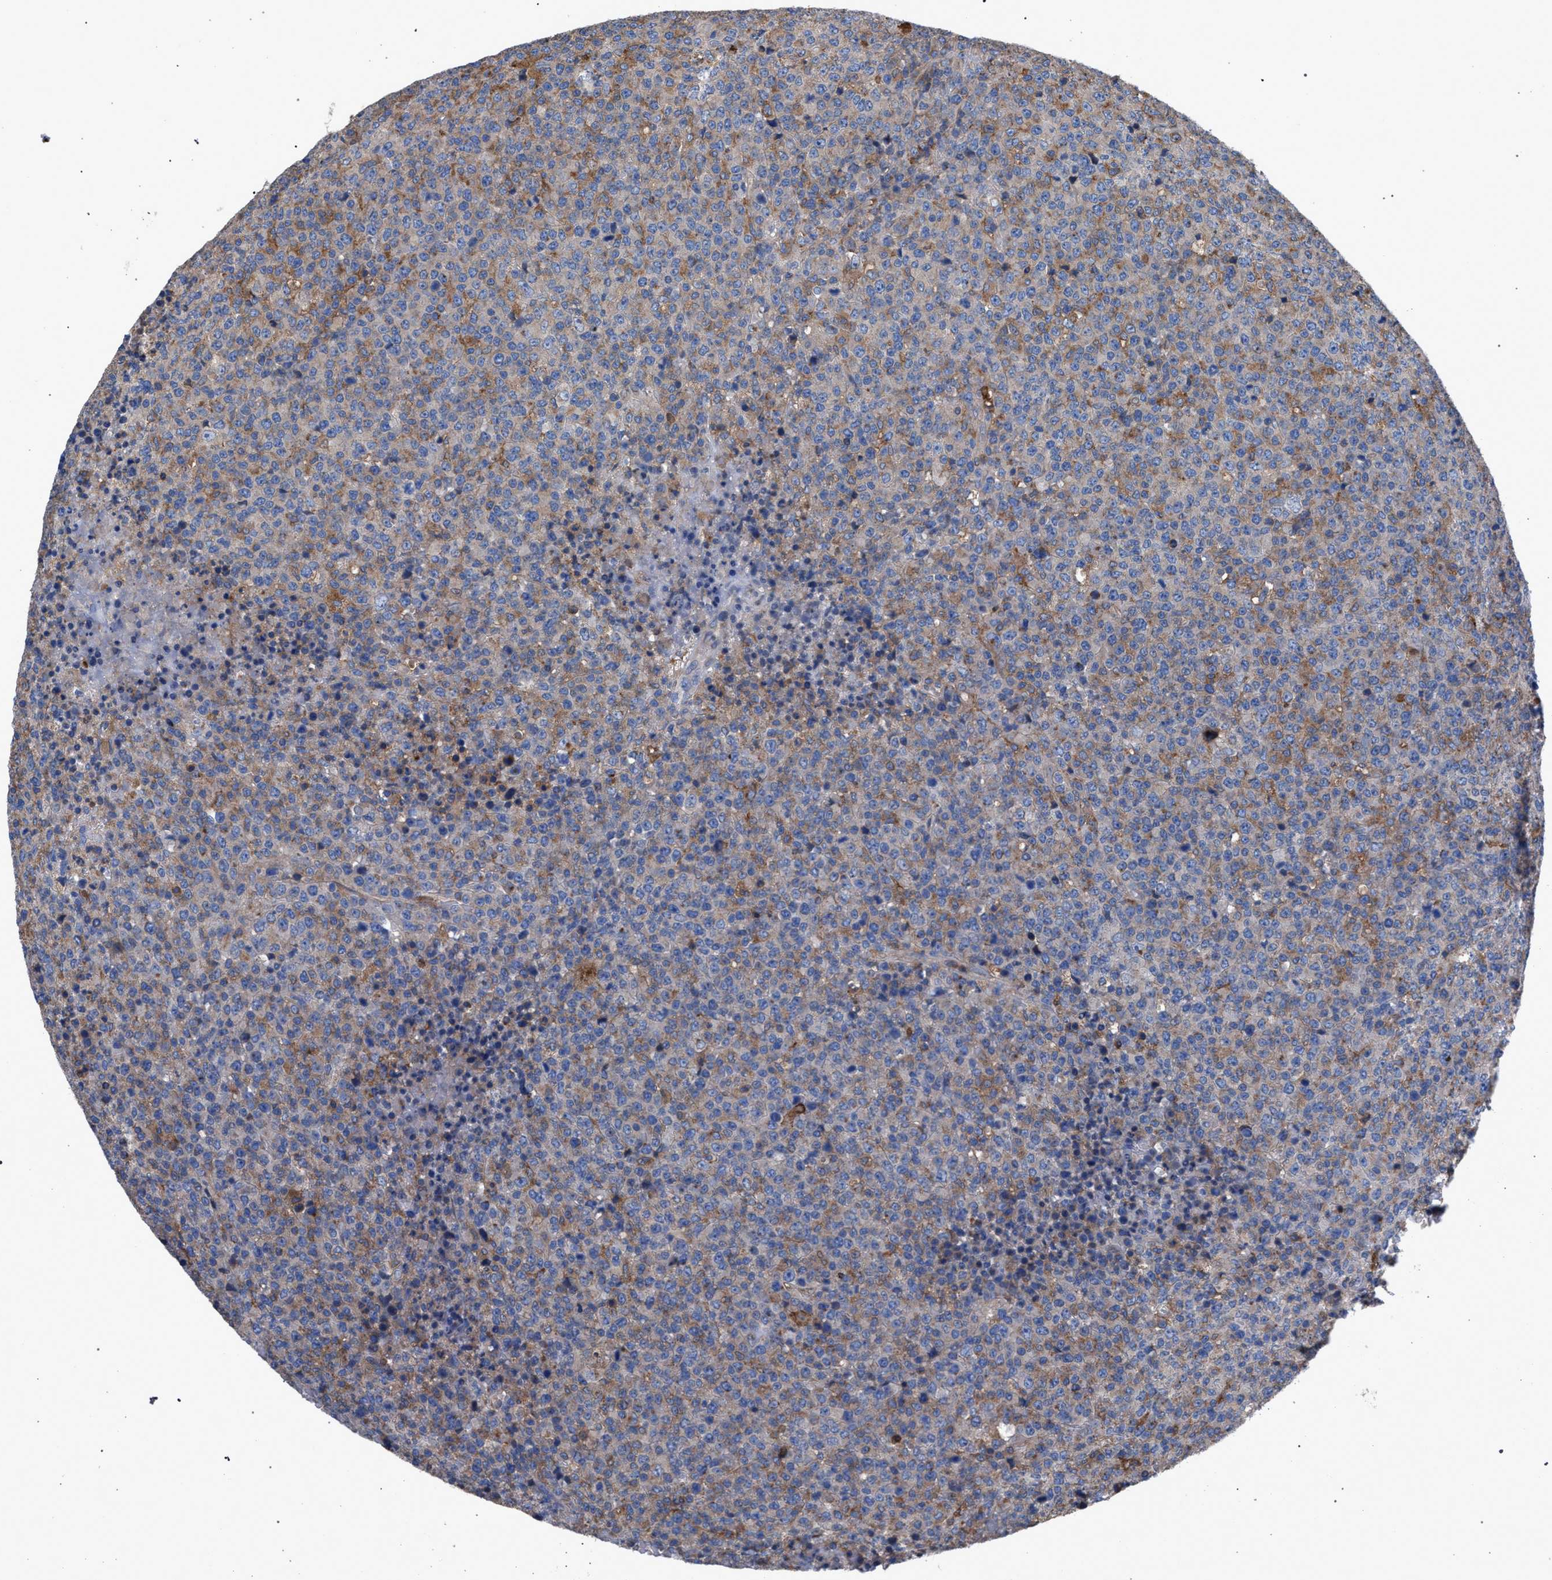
{"staining": {"intensity": "moderate", "quantity": "<25%", "location": "cytoplasmic/membranous"}, "tissue": "lymphoma", "cell_type": "Tumor cells", "image_type": "cancer", "snomed": [{"axis": "morphology", "description": "Malignant lymphoma, non-Hodgkin's type, High grade"}, {"axis": "topography", "description": "Lymph node"}], "caption": "Protein expression analysis of human malignant lymphoma, non-Hodgkin's type (high-grade) reveals moderate cytoplasmic/membranous staining in approximately <25% of tumor cells. (DAB IHC, brown staining for protein, blue staining for nuclei).", "gene": "ATP6V0A1", "patient": {"sex": "male", "age": 13}}